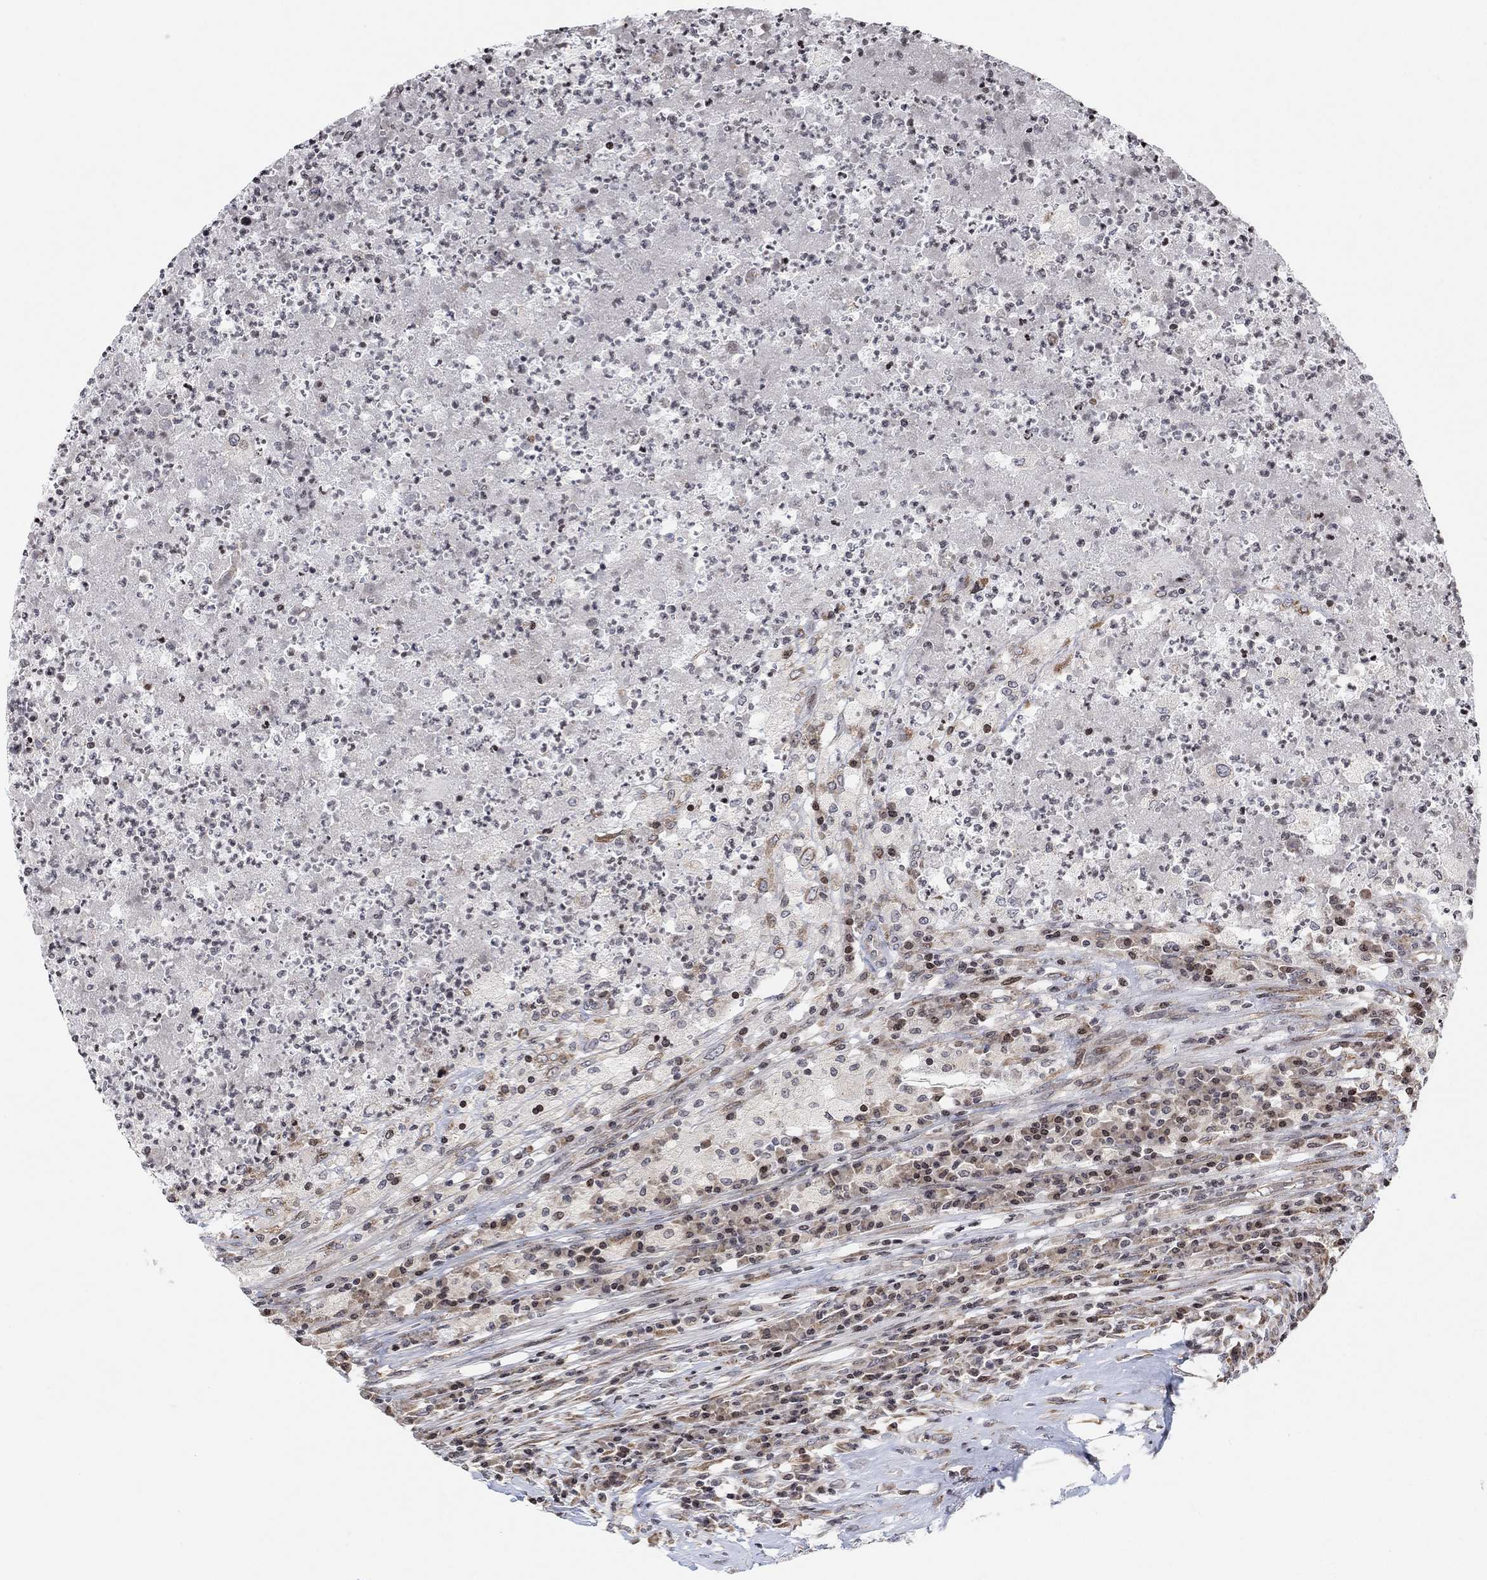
{"staining": {"intensity": "moderate", "quantity": "<25%", "location": "nuclear"}, "tissue": "testis cancer", "cell_type": "Tumor cells", "image_type": "cancer", "snomed": [{"axis": "morphology", "description": "Necrosis, NOS"}, {"axis": "morphology", "description": "Carcinoma, Embryonal, NOS"}, {"axis": "topography", "description": "Testis"}], "caption": "DAB (3,3'-diaminobenzidine) immunohistochemical staining of human testis embryonal carcinoma shows moderate nuclear protein expression in approximately <25% of tumor cells.", "gene": "ABHD14A", "patient": {"sex": "male", "age": 19}}